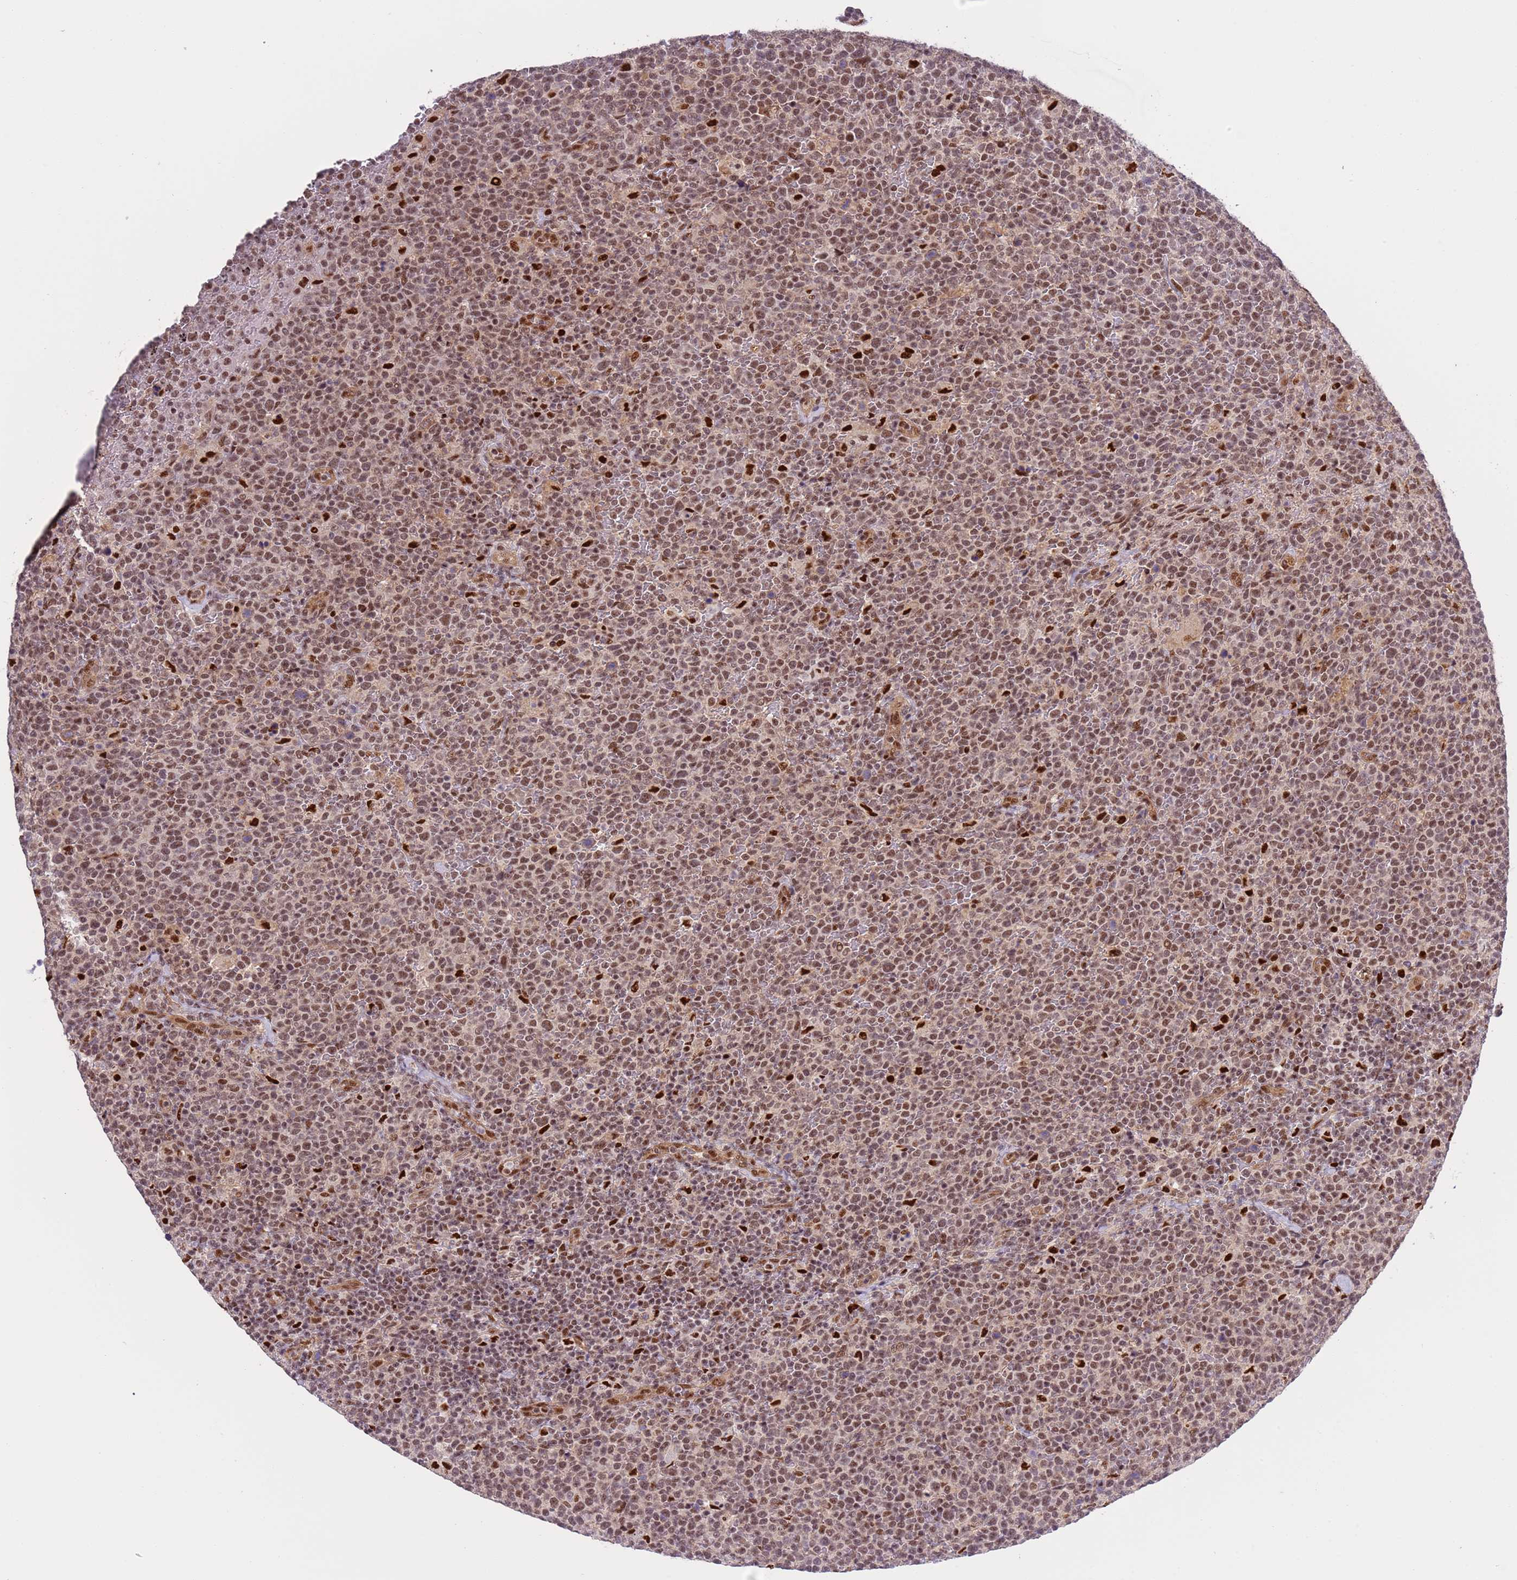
{"staining": {"intensity": "moderate", "quantity": ">75%", "location": "nuclear"}, "tissue": "lymphoma", "cell_type": "Tumor cells", "image_type": "cancer", "snomed": [{"axis": "morphology", "description": "Malignant lymphoma, non-Hodgkin's type, High grade"}, {"axis": "topography", "description": "Lymph node"}], "caption": "Malignant lymphoma, non-Hodgkin's type (high-grade) stained with DAB (3,3'-diaminobenzidine) IHC shows medium levels of moderate nuclear positivity in approximately >75% of tumor cells.", "gene": "PRPF6", "patient": {"sex": "male", "age": 61}}